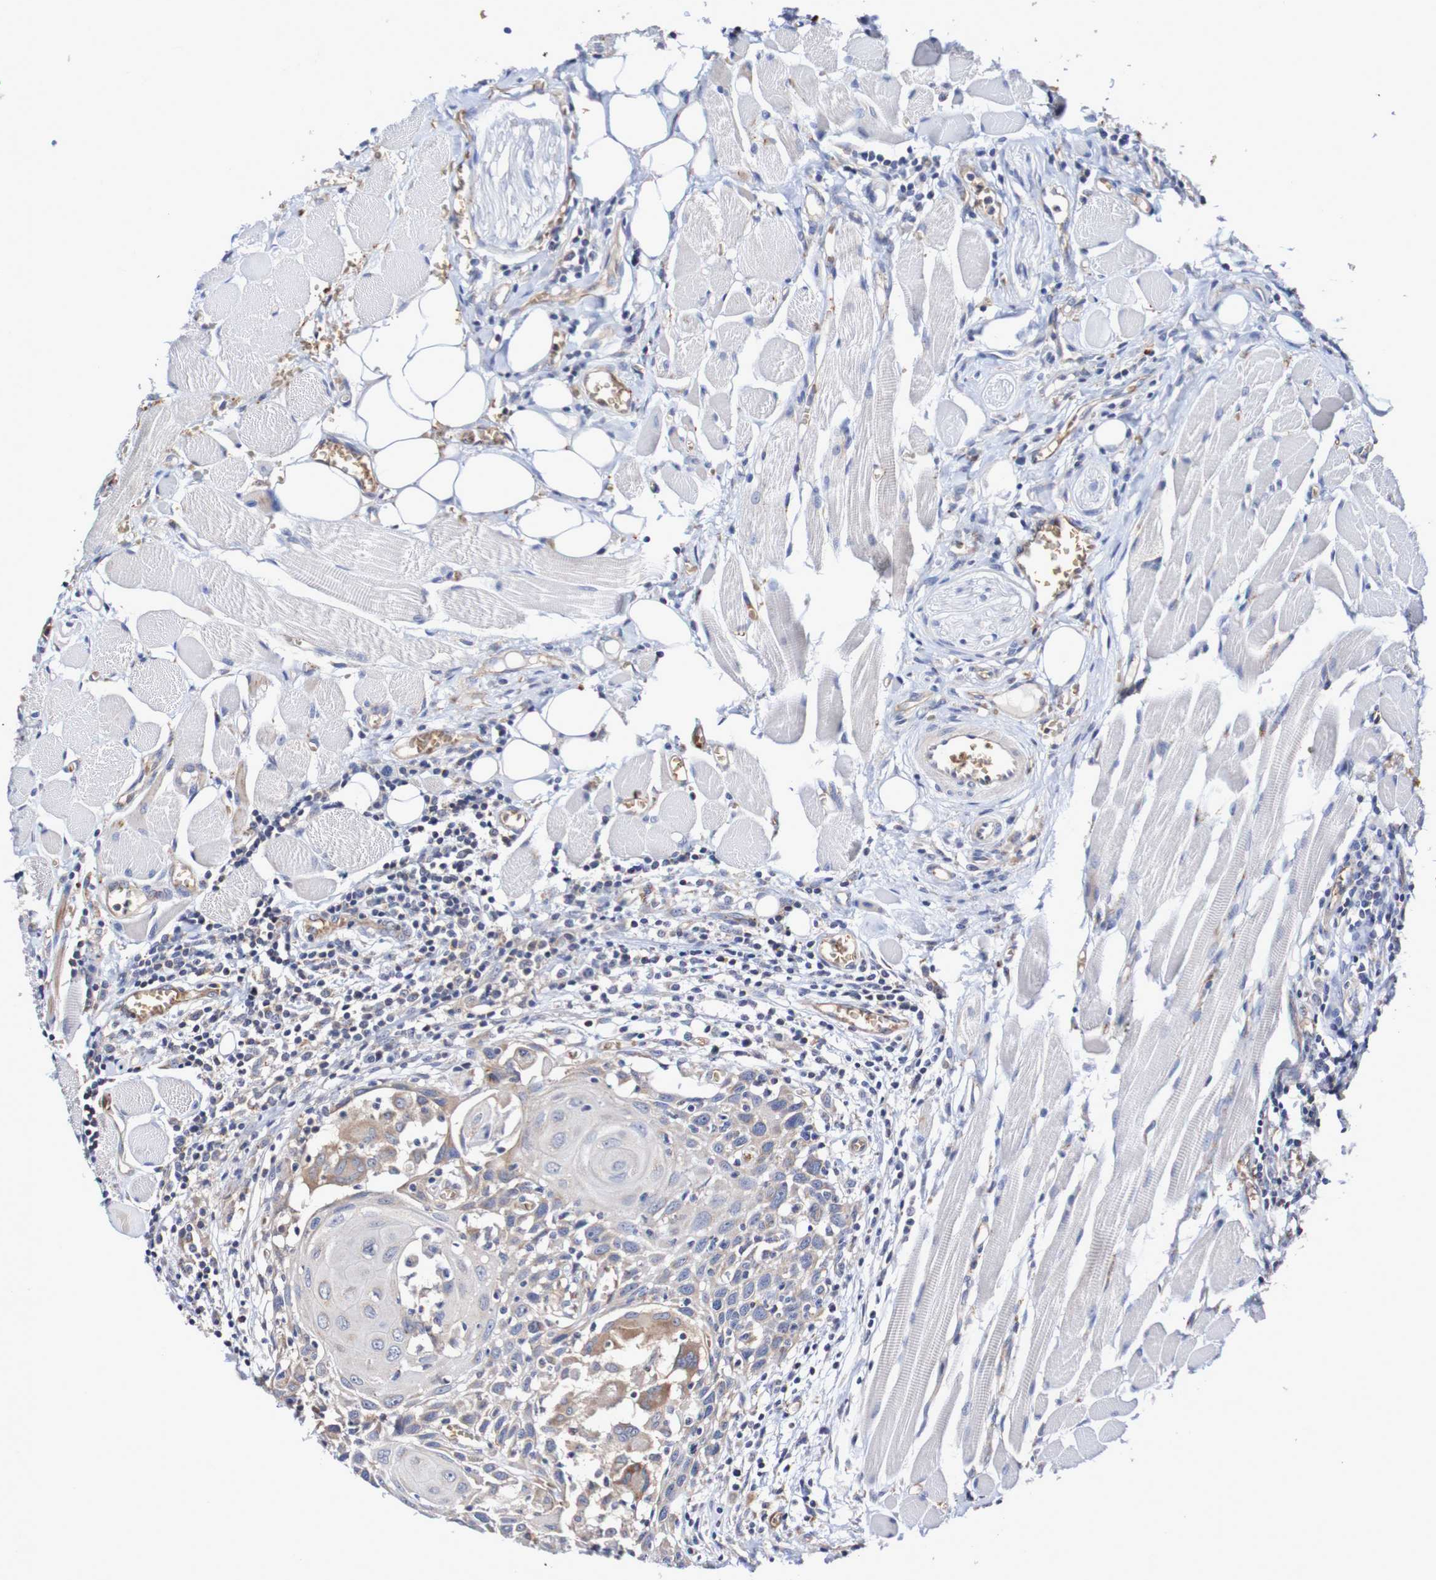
{"staining": {"intensity": "moderate", "quantity": "<25%", "location": "cytoplasmic/membranous"}, "tissue": "head and neck cancer", "cell_type": "Tumor cells", "image_type": "cancer", "snomed": [{"axis": "morphology", "description": "Squamous cell carcinoma, NOS"}, {"axis": "topography", "description": "Oral tissue"}, {"axis": "topography", "description": "Head-Neck"}], "caption": "Moderate cytoplasmic/membranous staining for a protein is identified in approximately <25% of tumor cells of head and neck cancer (squamous cell carcinoma) using immunohistochemistry (IHC).", "gene": "WNT4", "patient": {"sex": "female", "age": 50}}